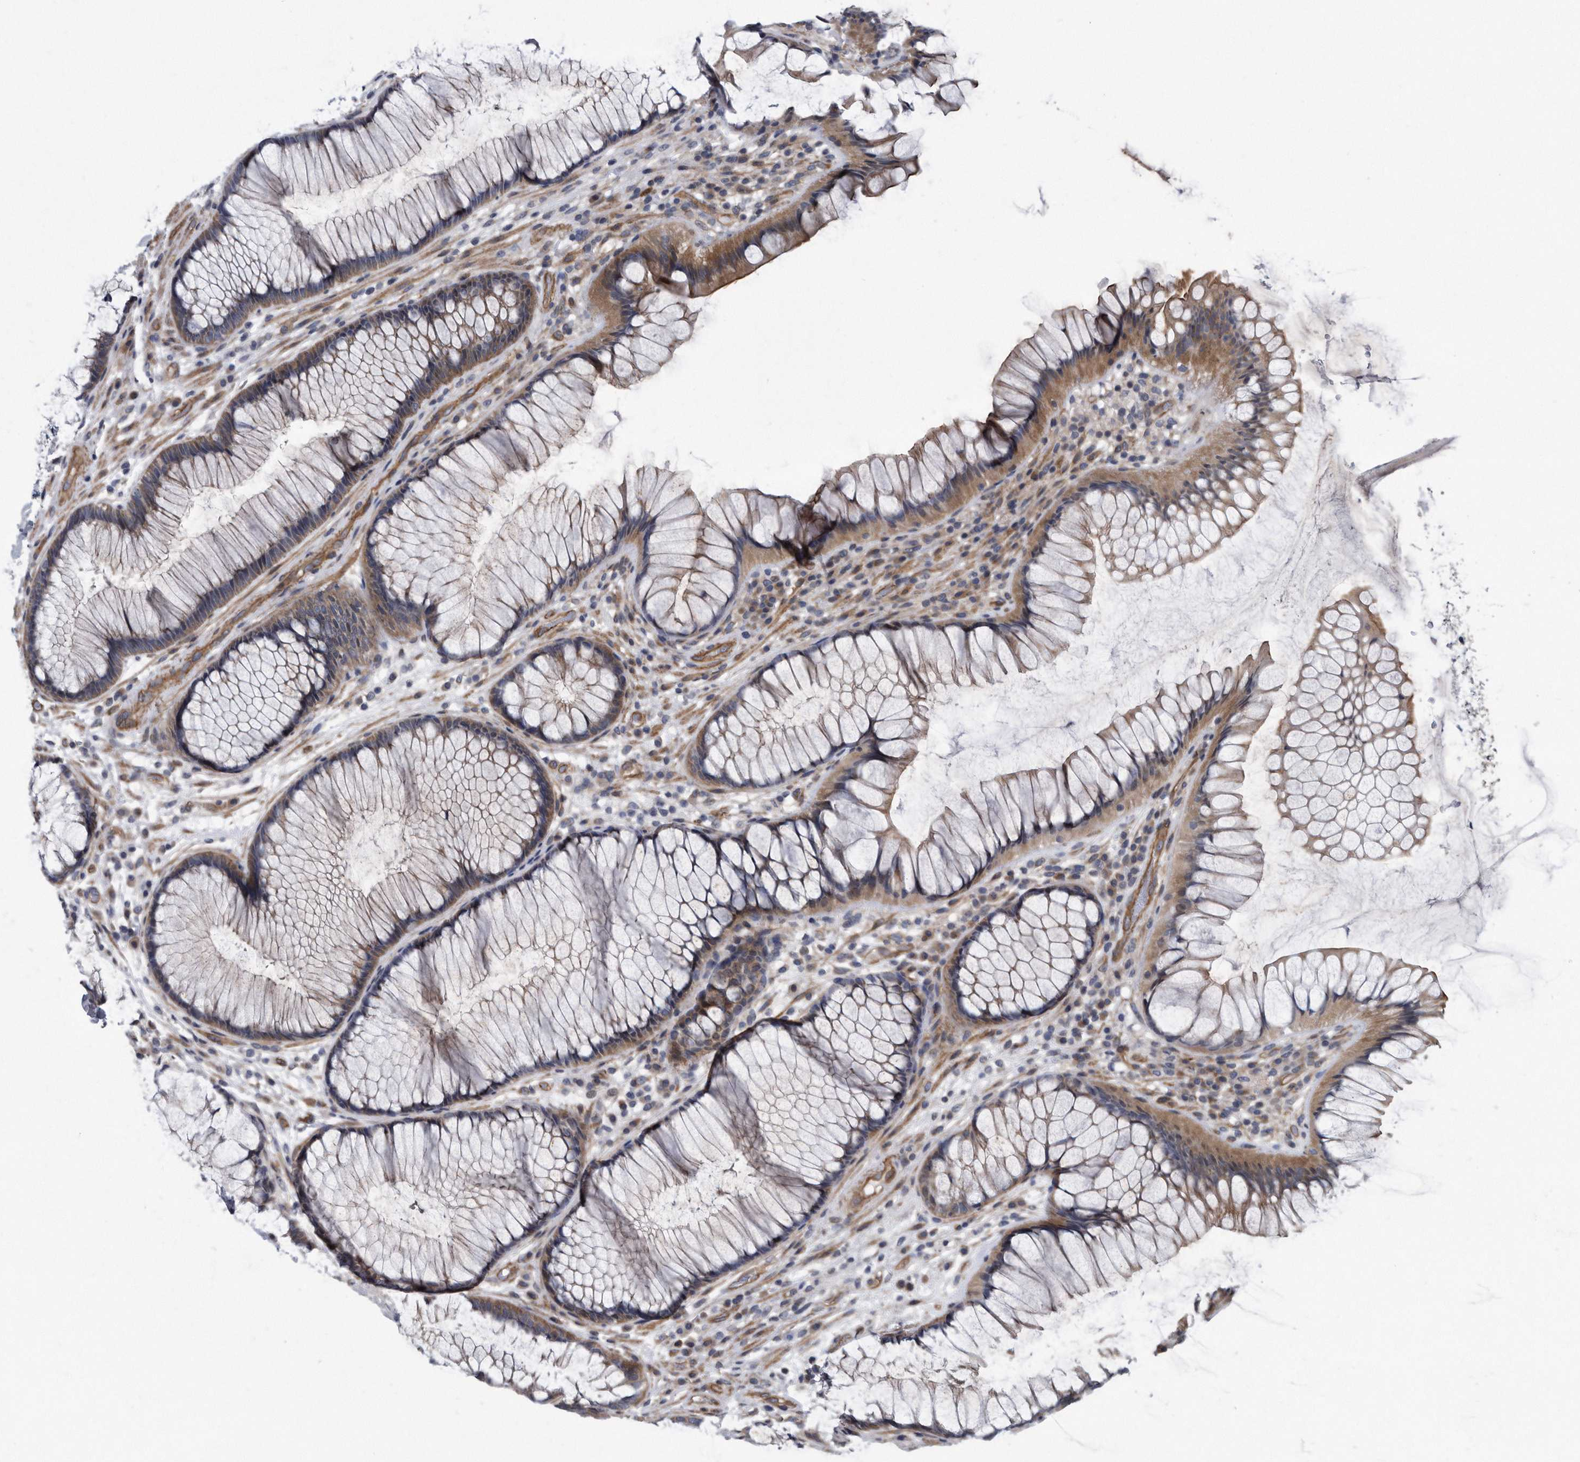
{"staining": {"intensity": "moderate", "quantity": ">75%", "location": "cytoplasmic/membranous"}, "tissue": "rectum", "cell_type": "Glandular cells", "image_type": "normal", "snomed": [{"axis": "morphology", "description": "Normal tissue, NOS"}, {"axis": "topography", "description": "Rectum"}], "caption": "Moderate cytoplasmic/membranous protein expression is identified in approximately >75% of glandular cells in rectum. (Brightfield microscopy of DAB IHC at high magnification).", "gene": "ARMCX1", "patient": {"sex": "male", "age": 51}}